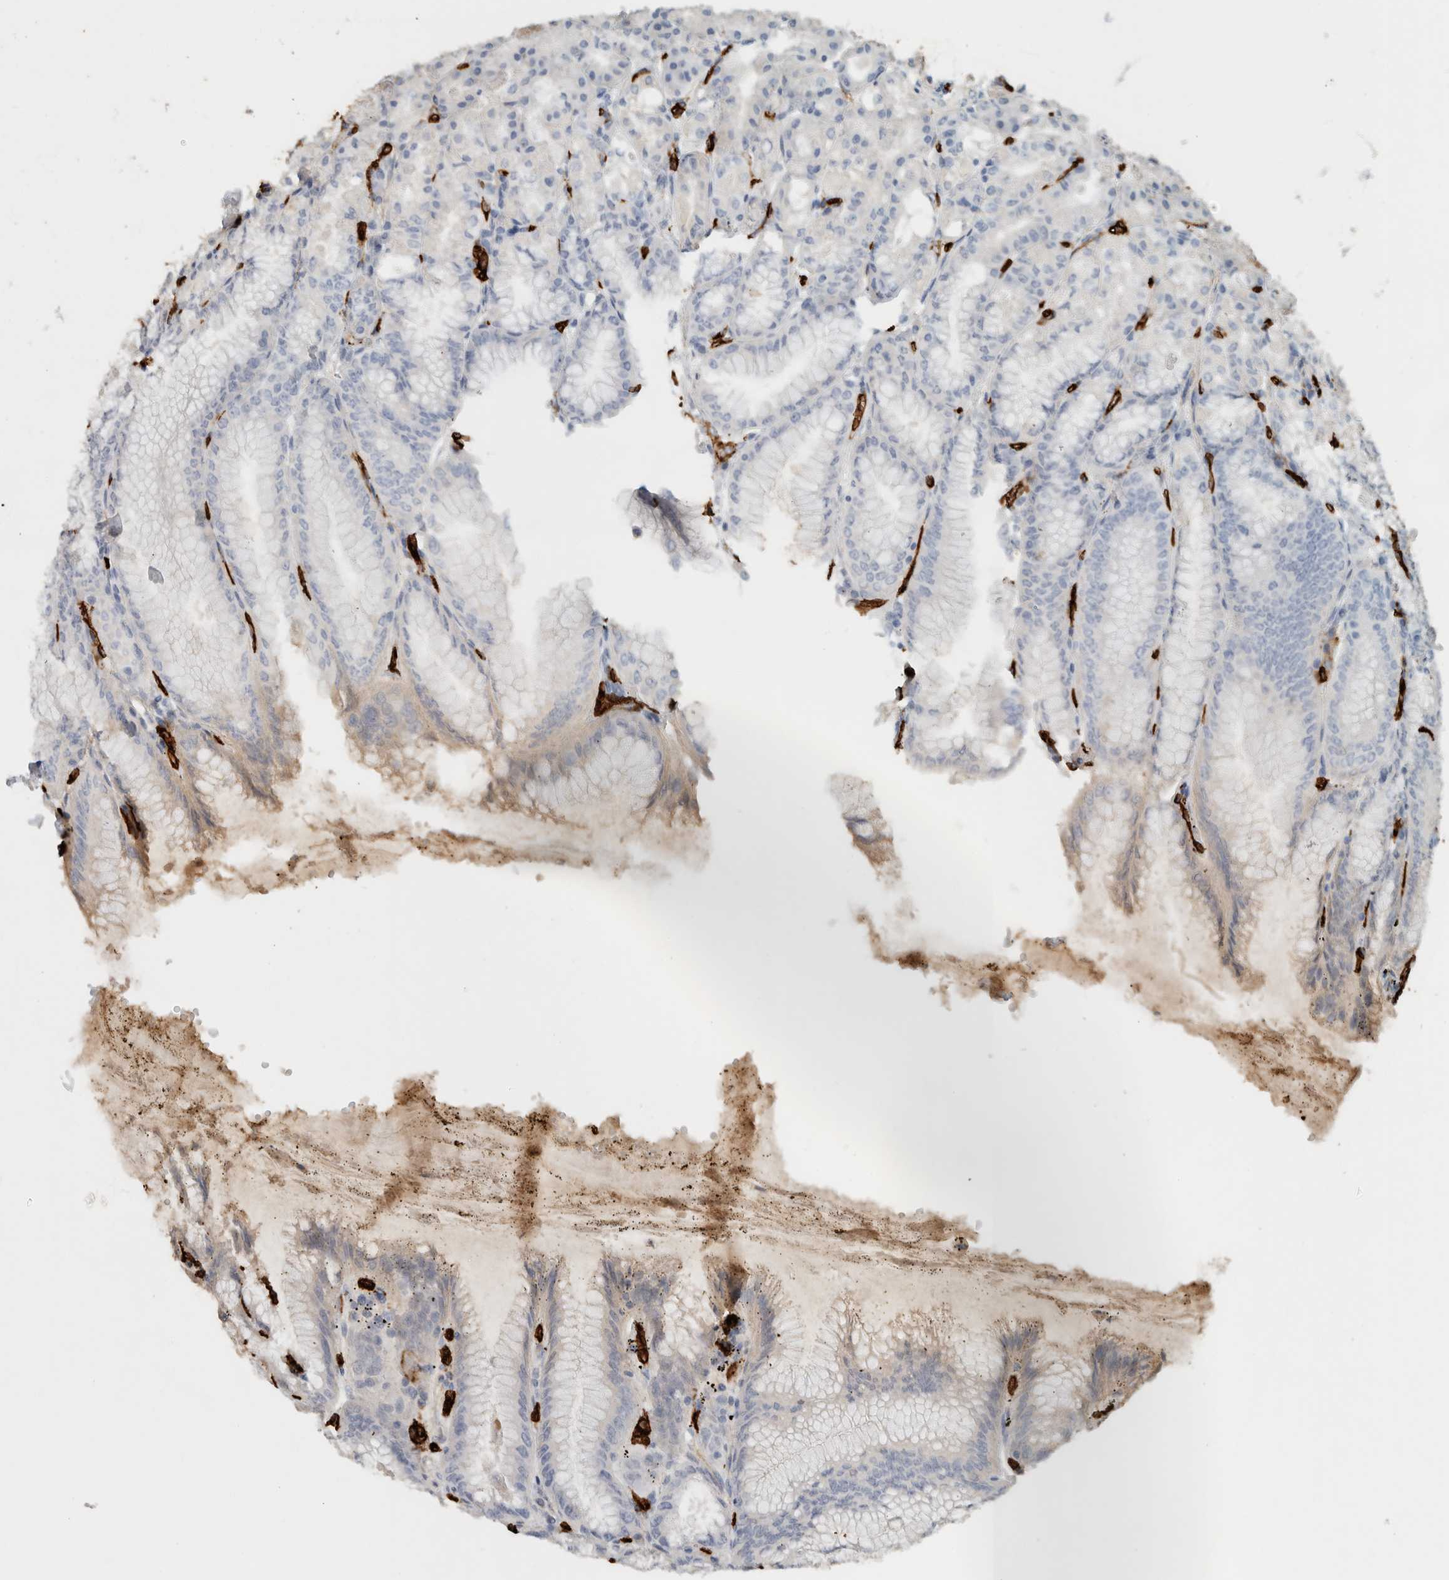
{"staining": {"intensity": "negative", "quantity": "none", "location": "none"}, "tissue": "stomach", "cell_type": "Glandular cells", "image_type": "normal", "snomed": [{"axis": "morphology", "description": "Normal tissue, NOS"}, {"axis": "topography", "description": "Stomach, lower"}], "caption": "DAB immunohistochemical staining of benign human stomach displays no significant staining in glandular cells.", "gene": "CD36", "patient": {"sex": "male", "age": 71}}